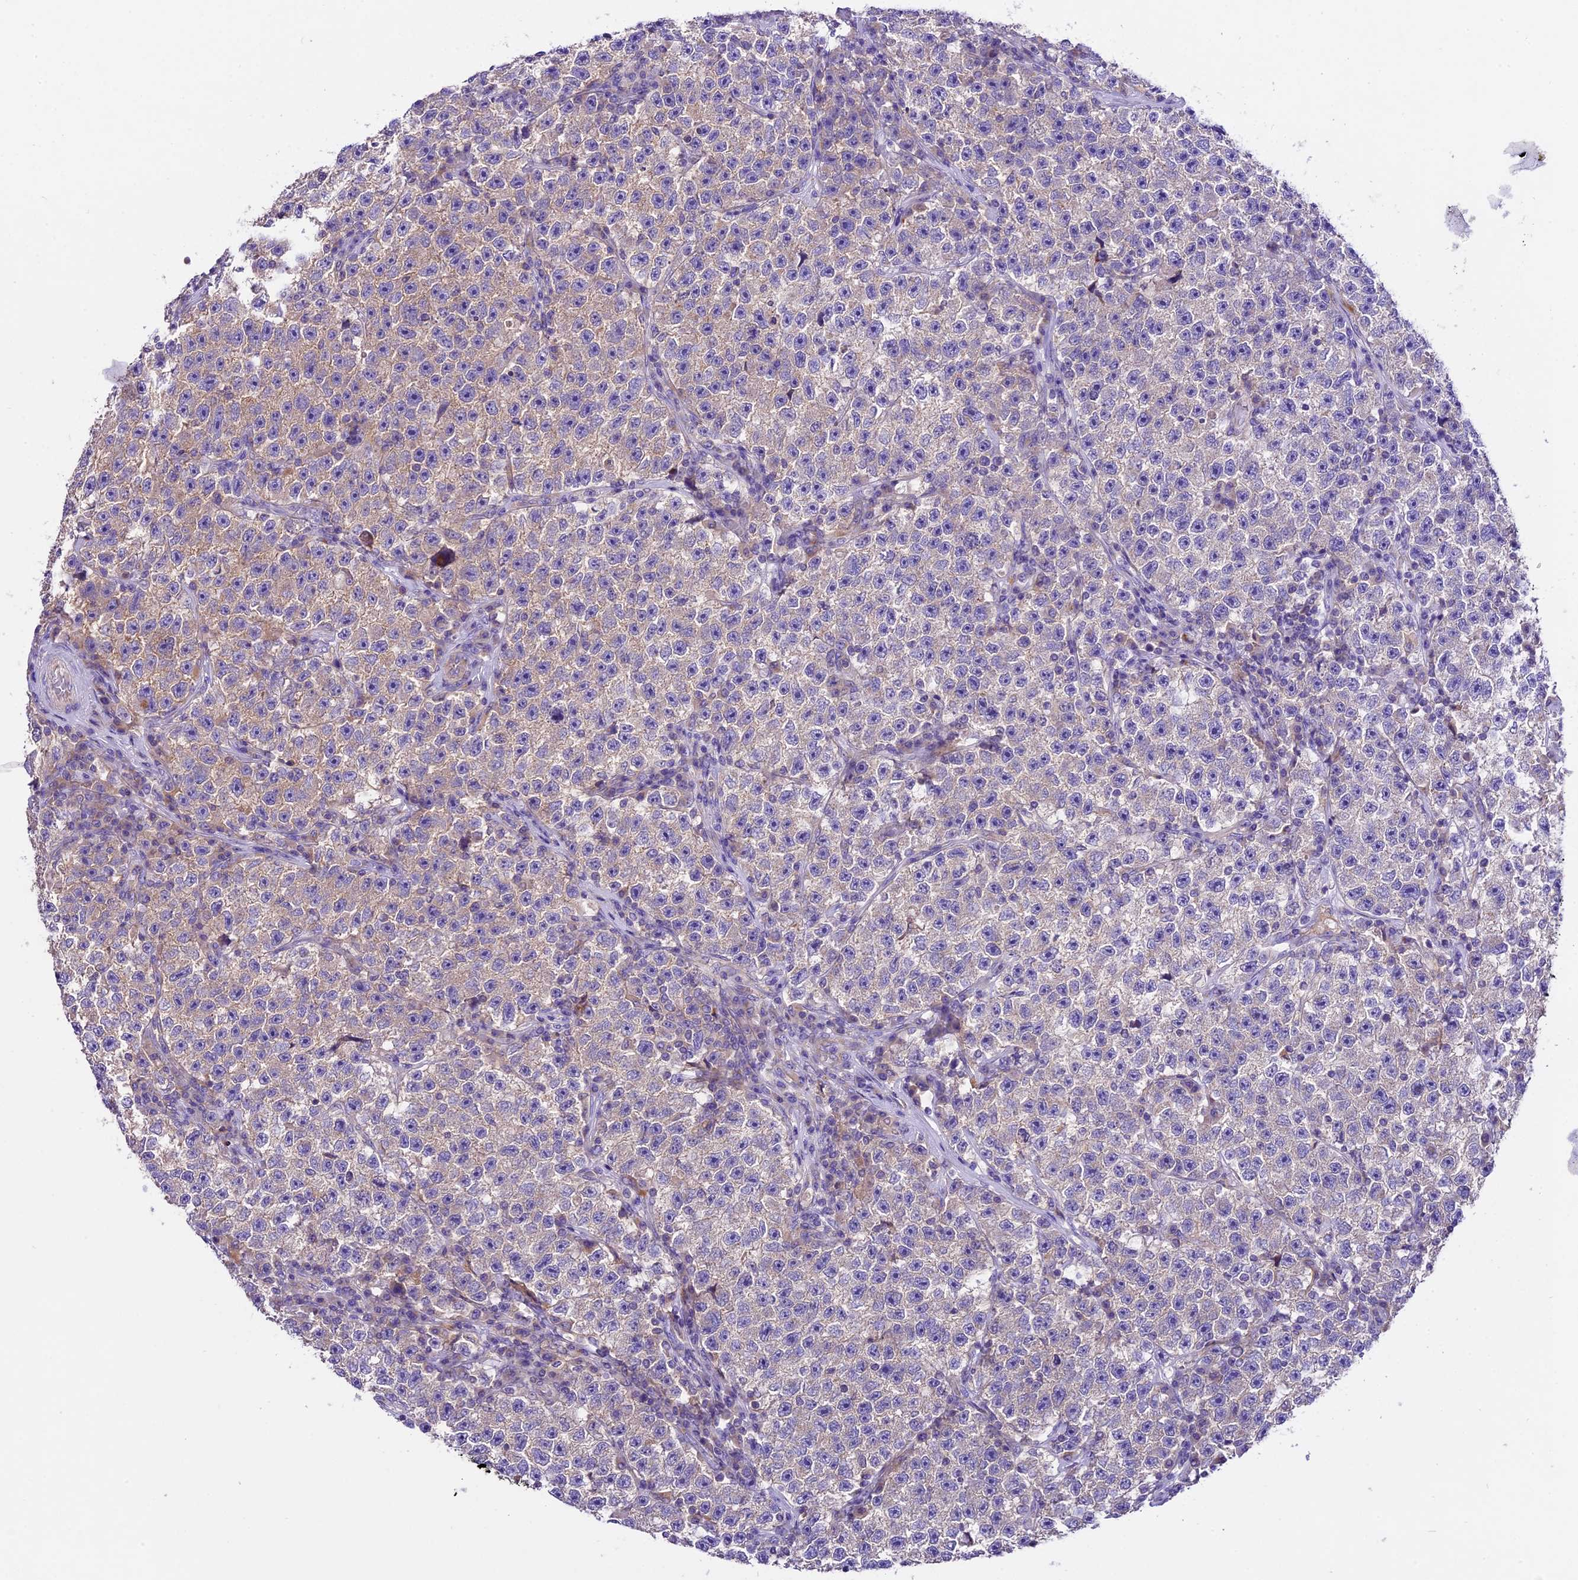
{"staining": {"intensity": "weak", "quantity": "<25%", "location": "cytoplasmic/membranous"}, "tissue": "testis cancer", "cell_type": "Tumor cells", "image_type": "cancer", "snomed": [{"axis": "morphology", "description": "Seminoma, NOS"}, {"axis": "topography", "description": "Testis"}], "caption": "Histopathology image shows no significant protein positivity in tumor cells of testis seminoma.", "gene": "PEMT", "patient": {"sex": "male", "age": 22}}